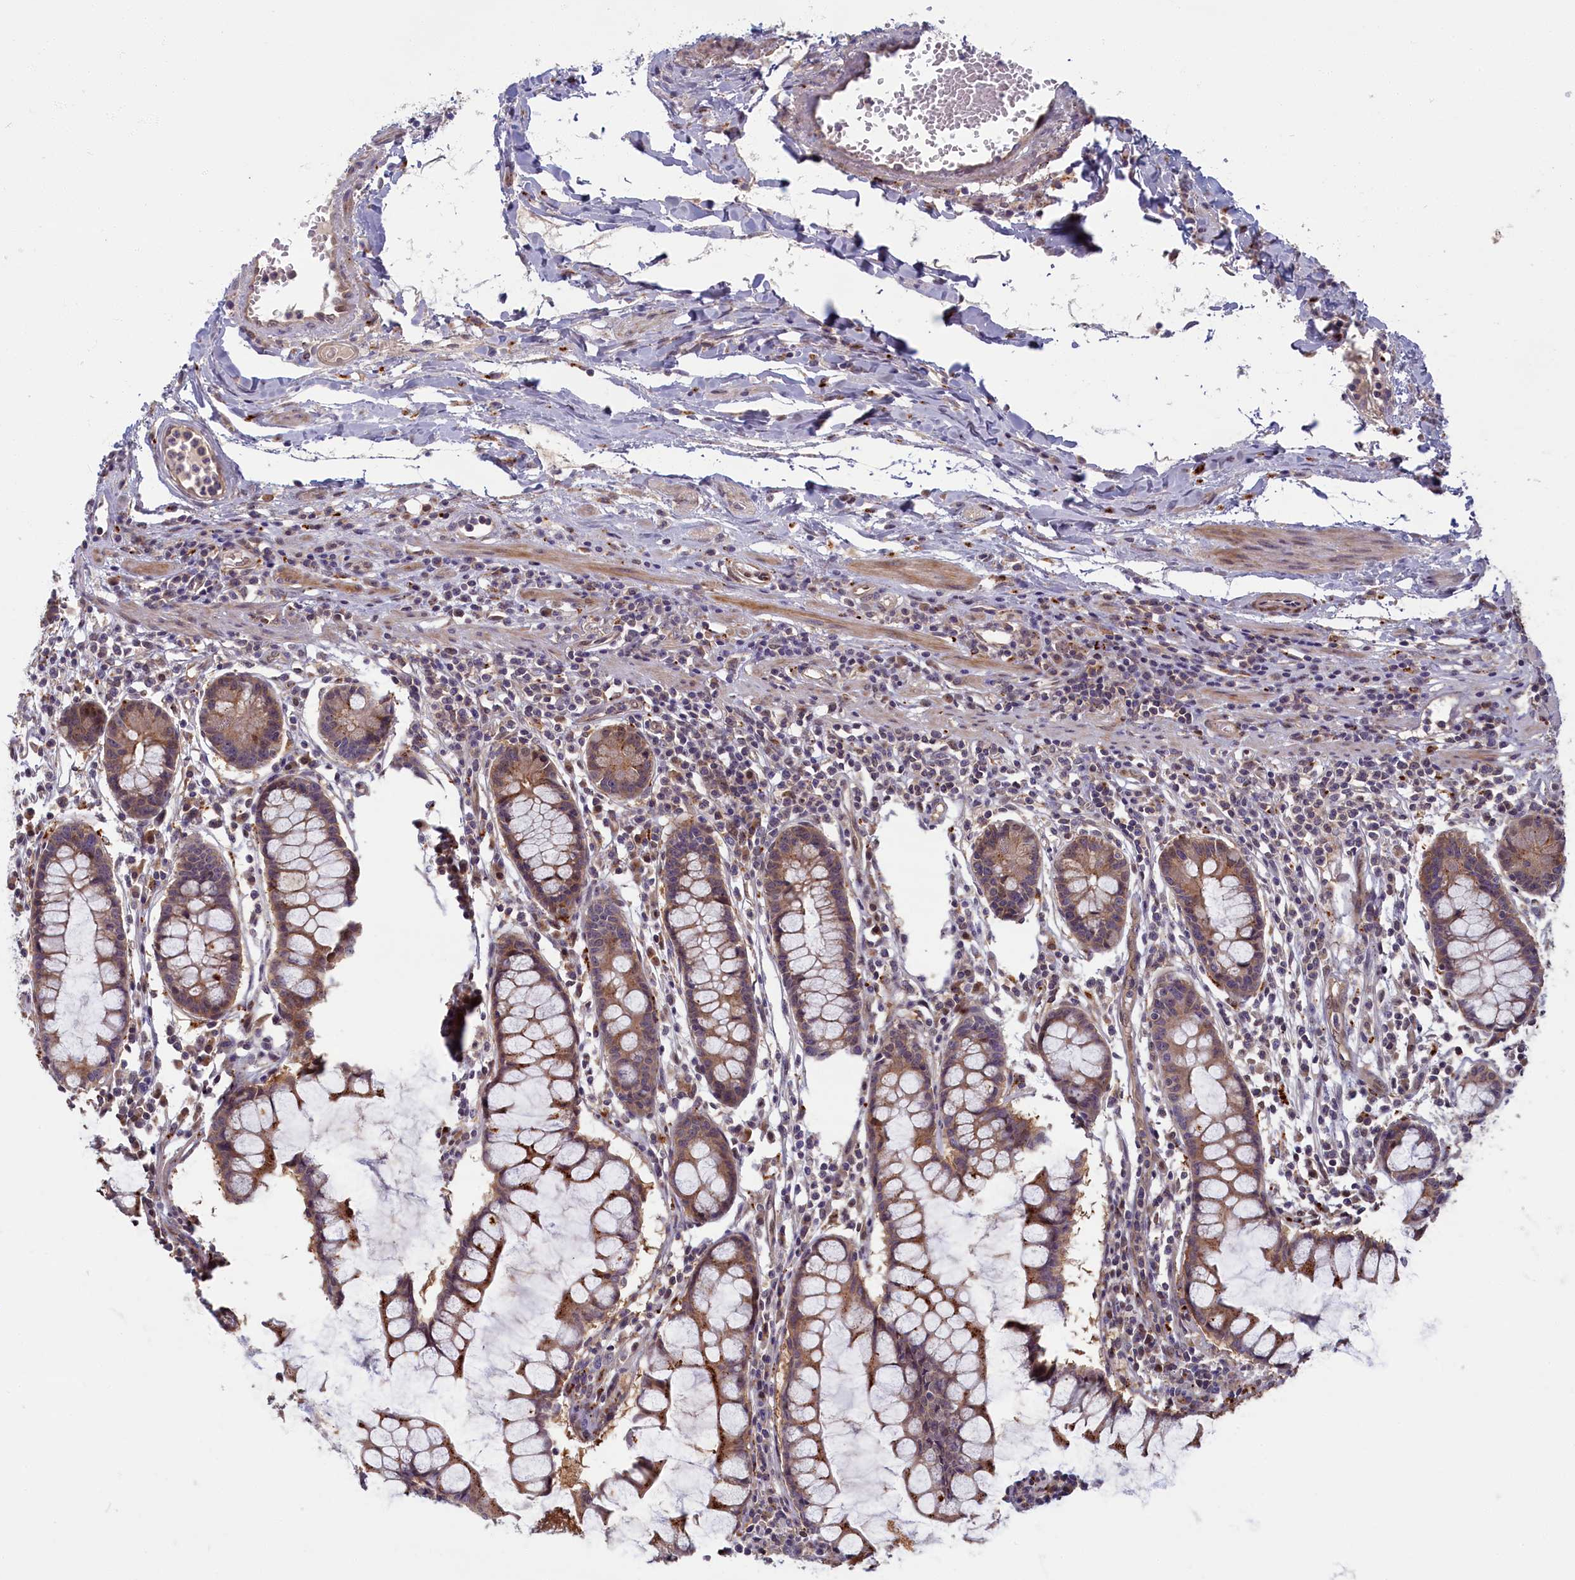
{"staining": {"intensity": "moderate", "quantity": "25%-75%", "location": "cytoplasmic/membranous"}, "tissue": "colon", "cell_type": "Endothelial cells", "image_type": "normal", "snomed": [{"axis": "morphology", "description": "Normal tissue, NOS"}, {"axis": "morphology", "description": "Adenocarcinoma, NOS"}, {"axis": "topography", "description": "Colon"}], "caption": "The micrograph shows a brown stain indicating the presence of a protein in the cytoplasmic/membranous of endothelial cells in colon.", "gene": "FCSK", "patient": {"sex": "female", "age": 55}}